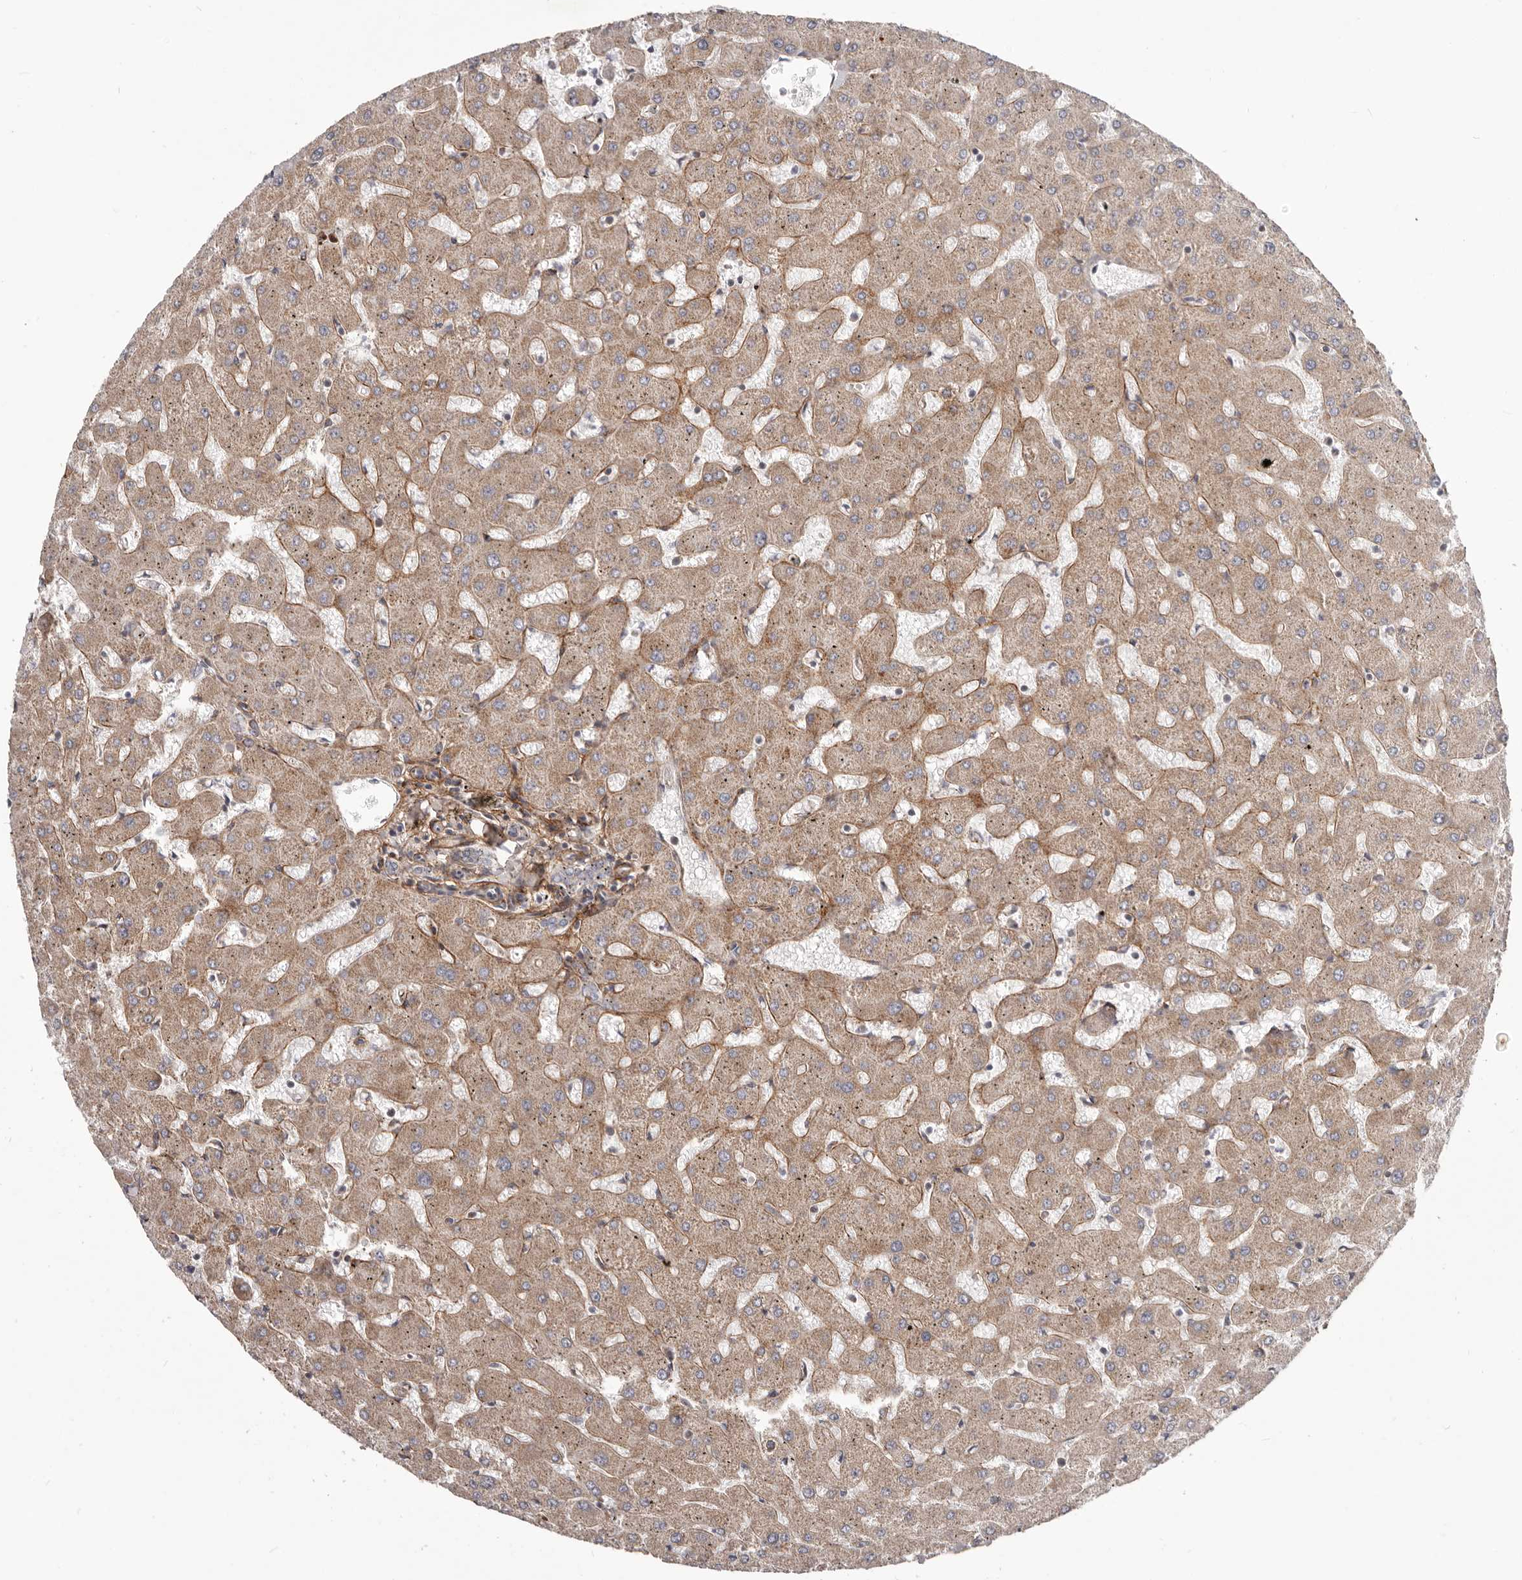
{"staining": {"intensity": "weak", "quantity": "<25%", "location": "cytoplasmic/membranous"}, "tissue": "liver", "cell_type": "Cholangiocytes", "image_type": "normal", "snomed": [{"axis": "morphology", "description": "Normal tissue, NOS"}, {"axis": "topography", "description": "Liver"}], "caption": "This is an immunohistochemistry photomicrograph of unremarkable human liver. There is no staining in cholangiocytes.", "gene": "MRPS10", "patient": {"sex": "female", "age": 63}}